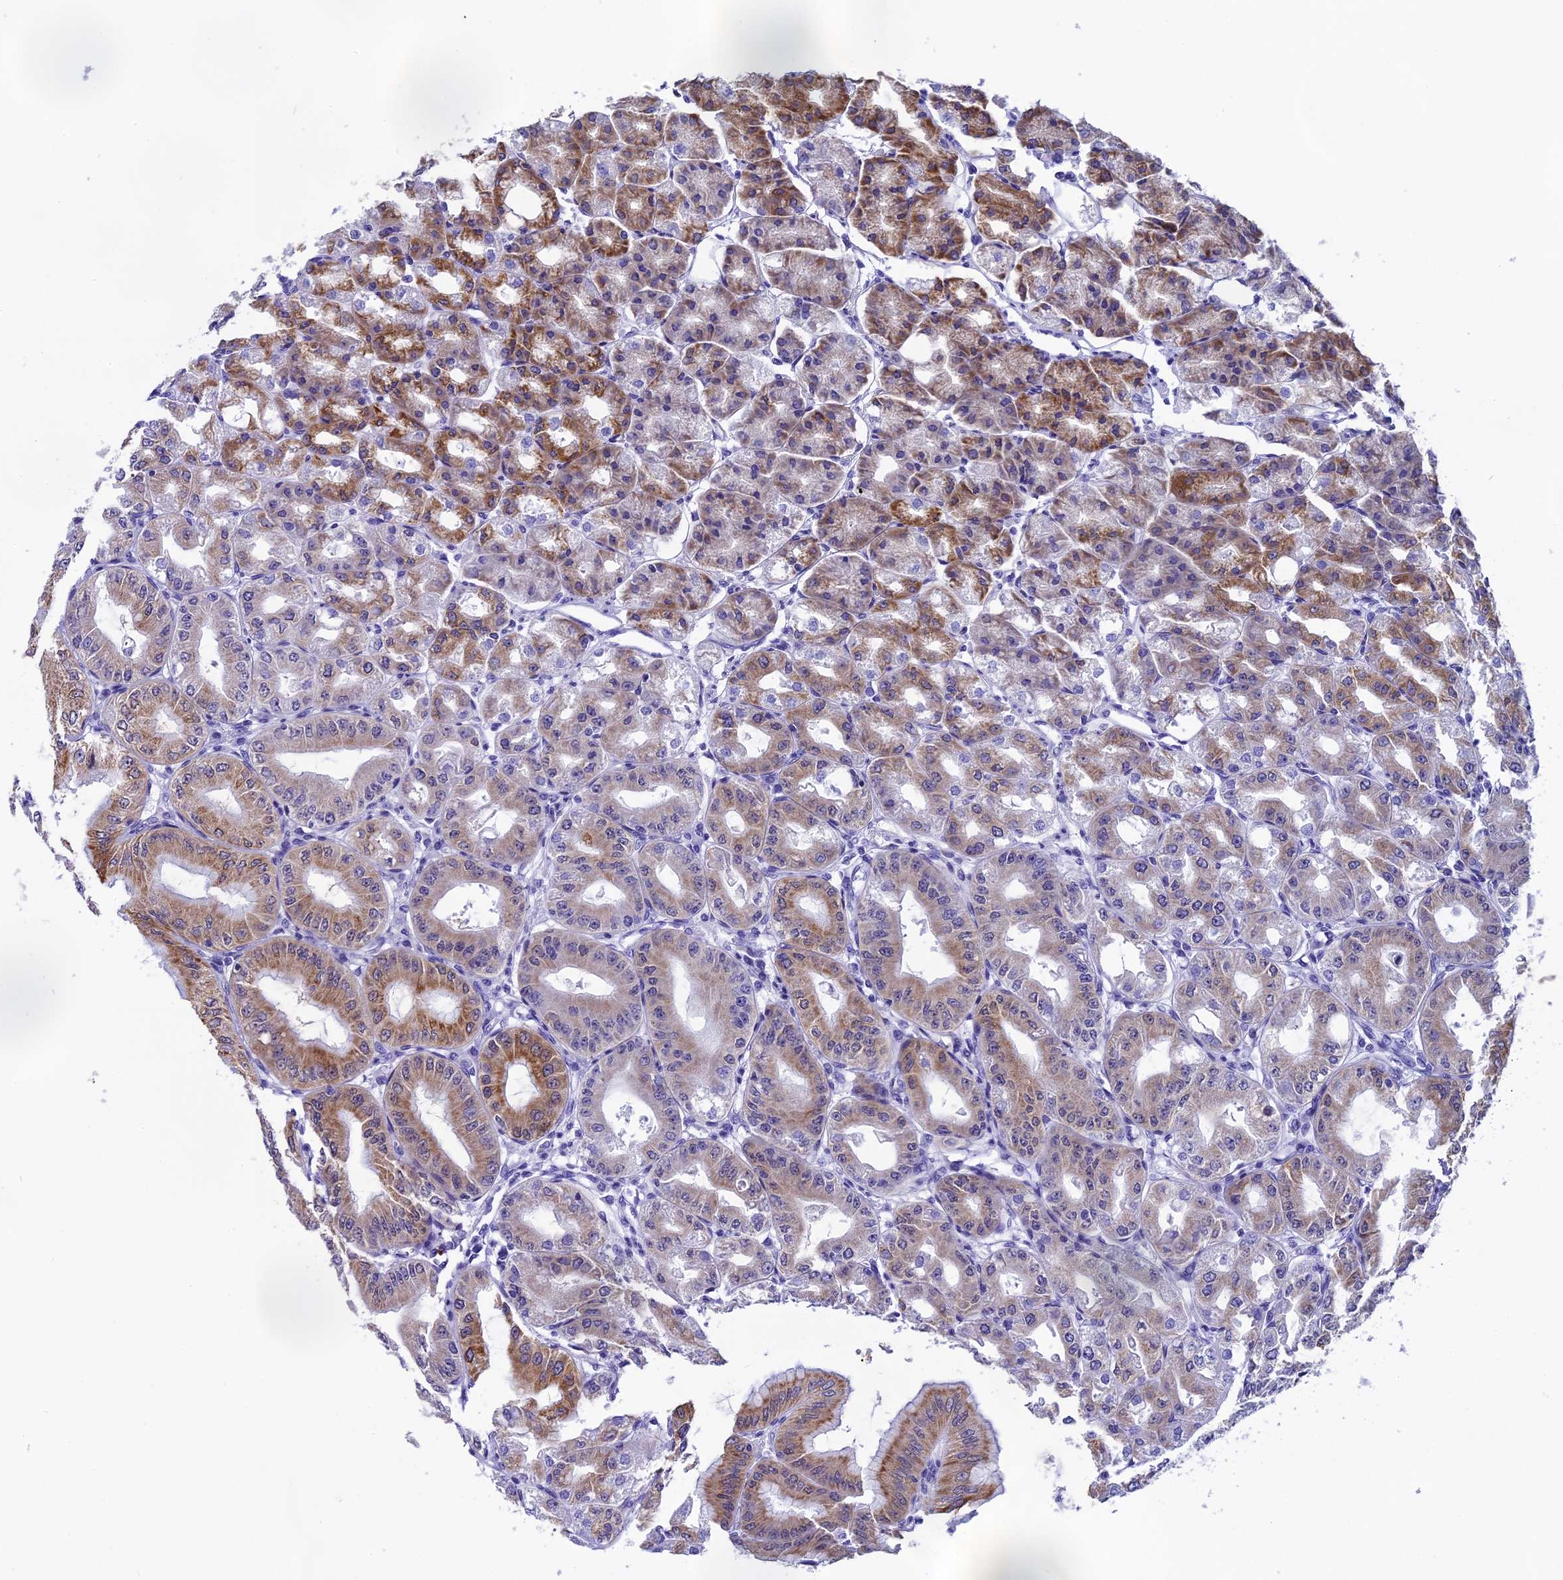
{"staining": {"intensity": "strong", "quantity": "25%-75%", "location": "cytoplasmic/membranous"}, "tissue": "stomach", "cell_type": "Glandular cells", "image_type": "normal", "snomed": [{"axis": "morphology", "description": "Normal tissue, NOS"}, {"axis": "topography", "description": "Stomach, lower"}], "caption": "Strong cytoplasmic/membranous staining is seen in about 25%-75% of glandular cells in normal stomach.", "gene": "KCTD14", "patient": {"sex": "male", "age": 71}}